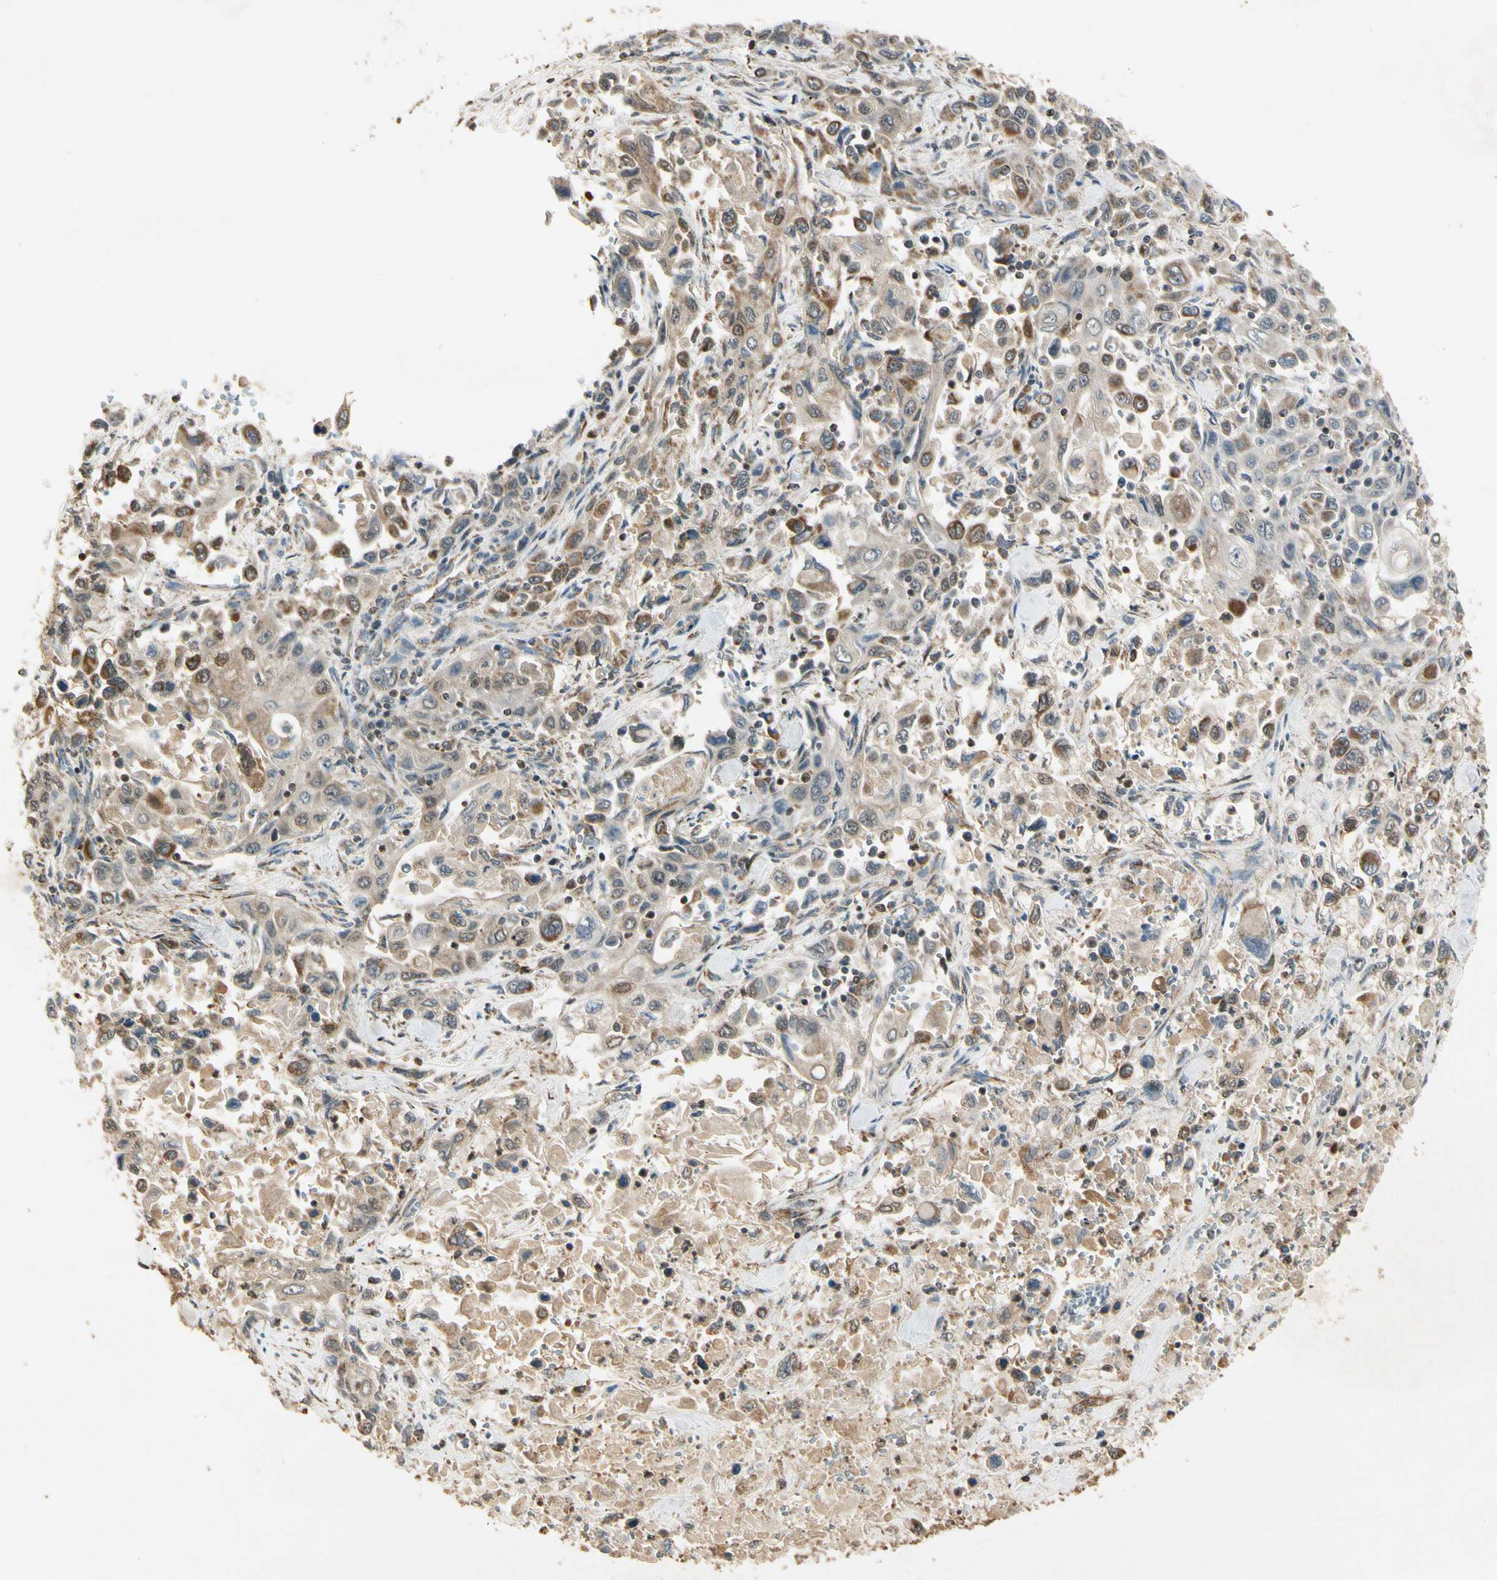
{"staining": {"intensity": "weak", "quantity": ">75%", "location": "cytoplasmic/membranous"}, "tissue": "pancreatic cancer", "cell_type": "Tumor cells", "image_type": "cancer", "snomed": [{"axis": "morphology", "description": "Adenocarcinoma, NOS"}, {"axis": "topography", "description": "Pancreas"}], "caption": "Immunohistochemical staining of human adenocarcinoma (pancreatic) exhibits low levels of weak cytoplasmic/membranous staining in approximately >75% of tumor cells.", "gene": "PRDX5", "patient": {"sex": "male", "age": 70}}